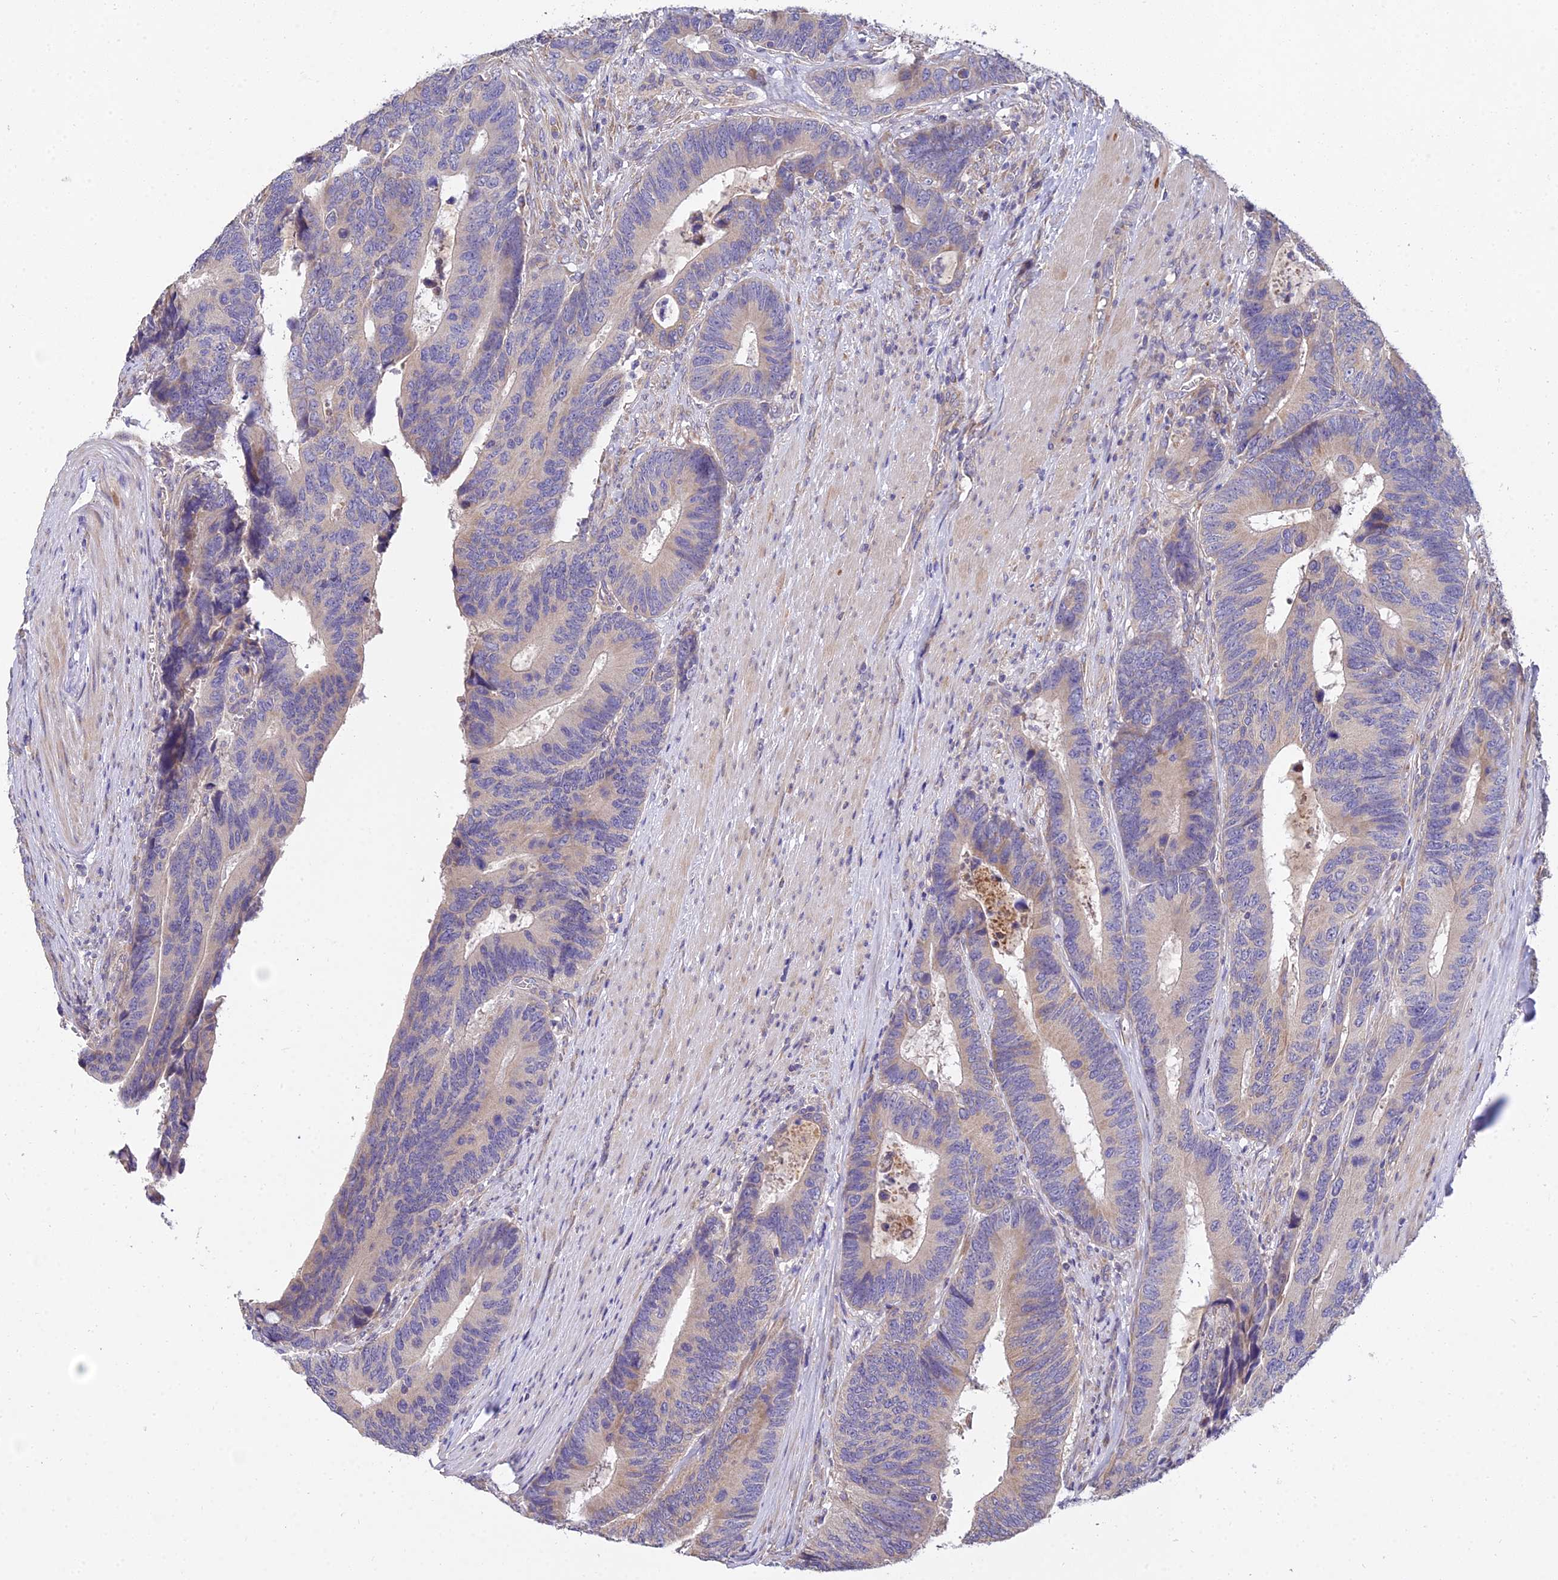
{"staining": {"intensity": "weak", "quantity": "25%-75%", "location": "cytoplasmic/membranous"}, "tissue": "colorectal cancer", "cell_type": "Tumor cells", "image_type": "cancer", "snomed": [{"axis": "morphology", "description": "Adenocarcinoma, NOS"}, {"axis": "topography", "description": "Colon"}], "caption": "This is a photomicrograph of IHC staining of adenocarcinoma (colorectal), which shows weak expression in the cytoplasmic/membranous of tumor cells.", "gene": "ARL8B", "patient": {"sex": "male", "age": 87}}